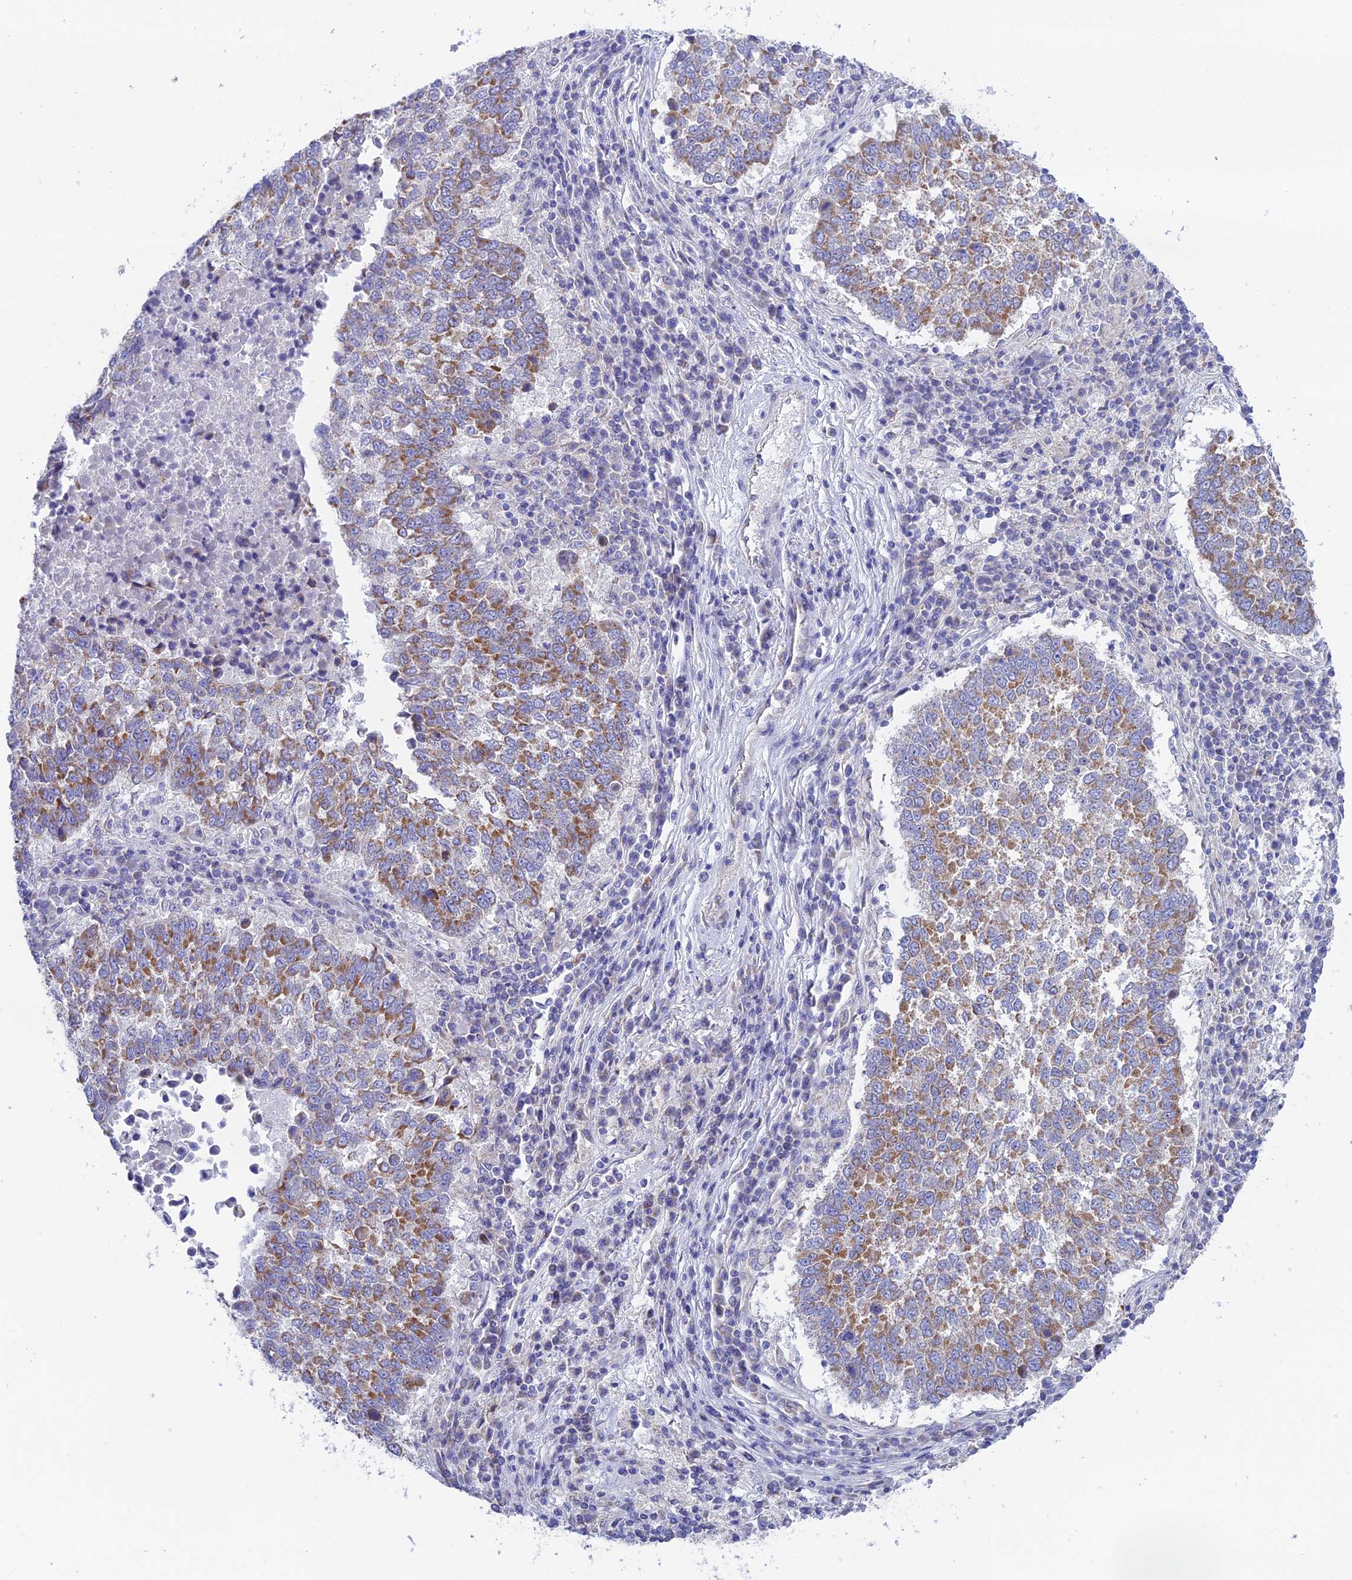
{"staining": {"intensity": "moderate", "quantity": "25%-75%", "location": "cytoplasmic/membranous"}, "tissue": "lung cancer", "cell_type": "Tumor cells", "image_type": "cancer", "snomed": [{"axis": "morphology", "description": "Squamous cell carcinoma, NOS"}, {"axis": "topography", "description": "Lung"}], "caption": "An image of squamous cell carcinoma (lung) stained for a protein exhibits moderate cytoplasmic/membranous brown staining in tumor cells.", "gene": "HSDL2", "patient": {"sex": "male", "age": 73}}